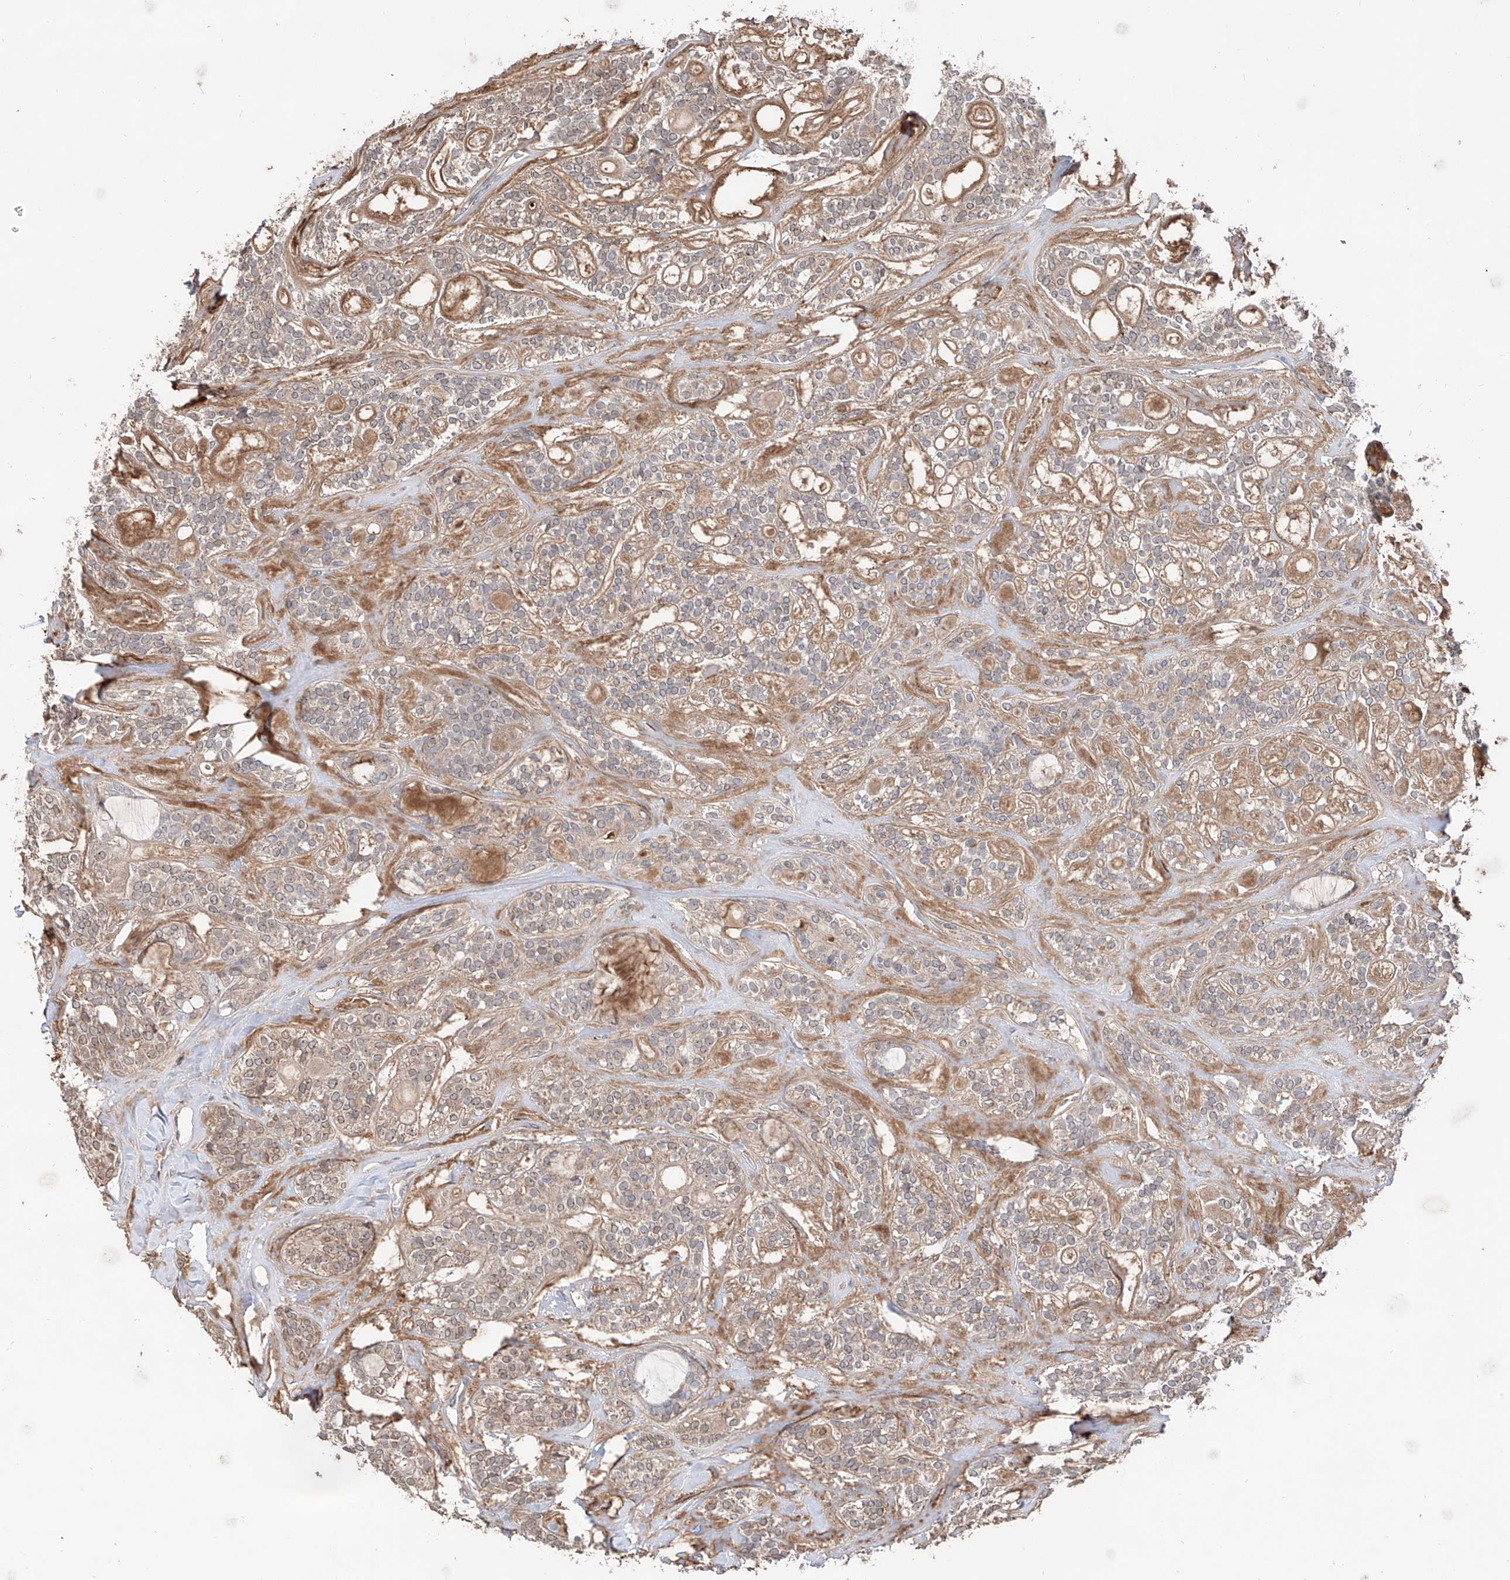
{"staining": {"intensity": "weak", "quantity": ">75%", "location": "cytoplasmic/membranous"}, "tissue": "head and neck cancer", "cell_type": "Tumor cells", "image_type": "cancer", "snomed": [{"axis": "morphology", "description": "Adenocarcinoma, NOS"}, {"axis": "topography", "description": "Head-Neck"}], "caption": "The micrograph reveals staining of head and neck cancer (adenocarcinoma), revealing weak cytoplasmic/membranous protein positivity (brown color) within tumor cells. (DAB IHC, brown staining for protein, blue staining for nuclei).", "gene": "EDN1", "patient": {"sex": "male", "age": 66}}